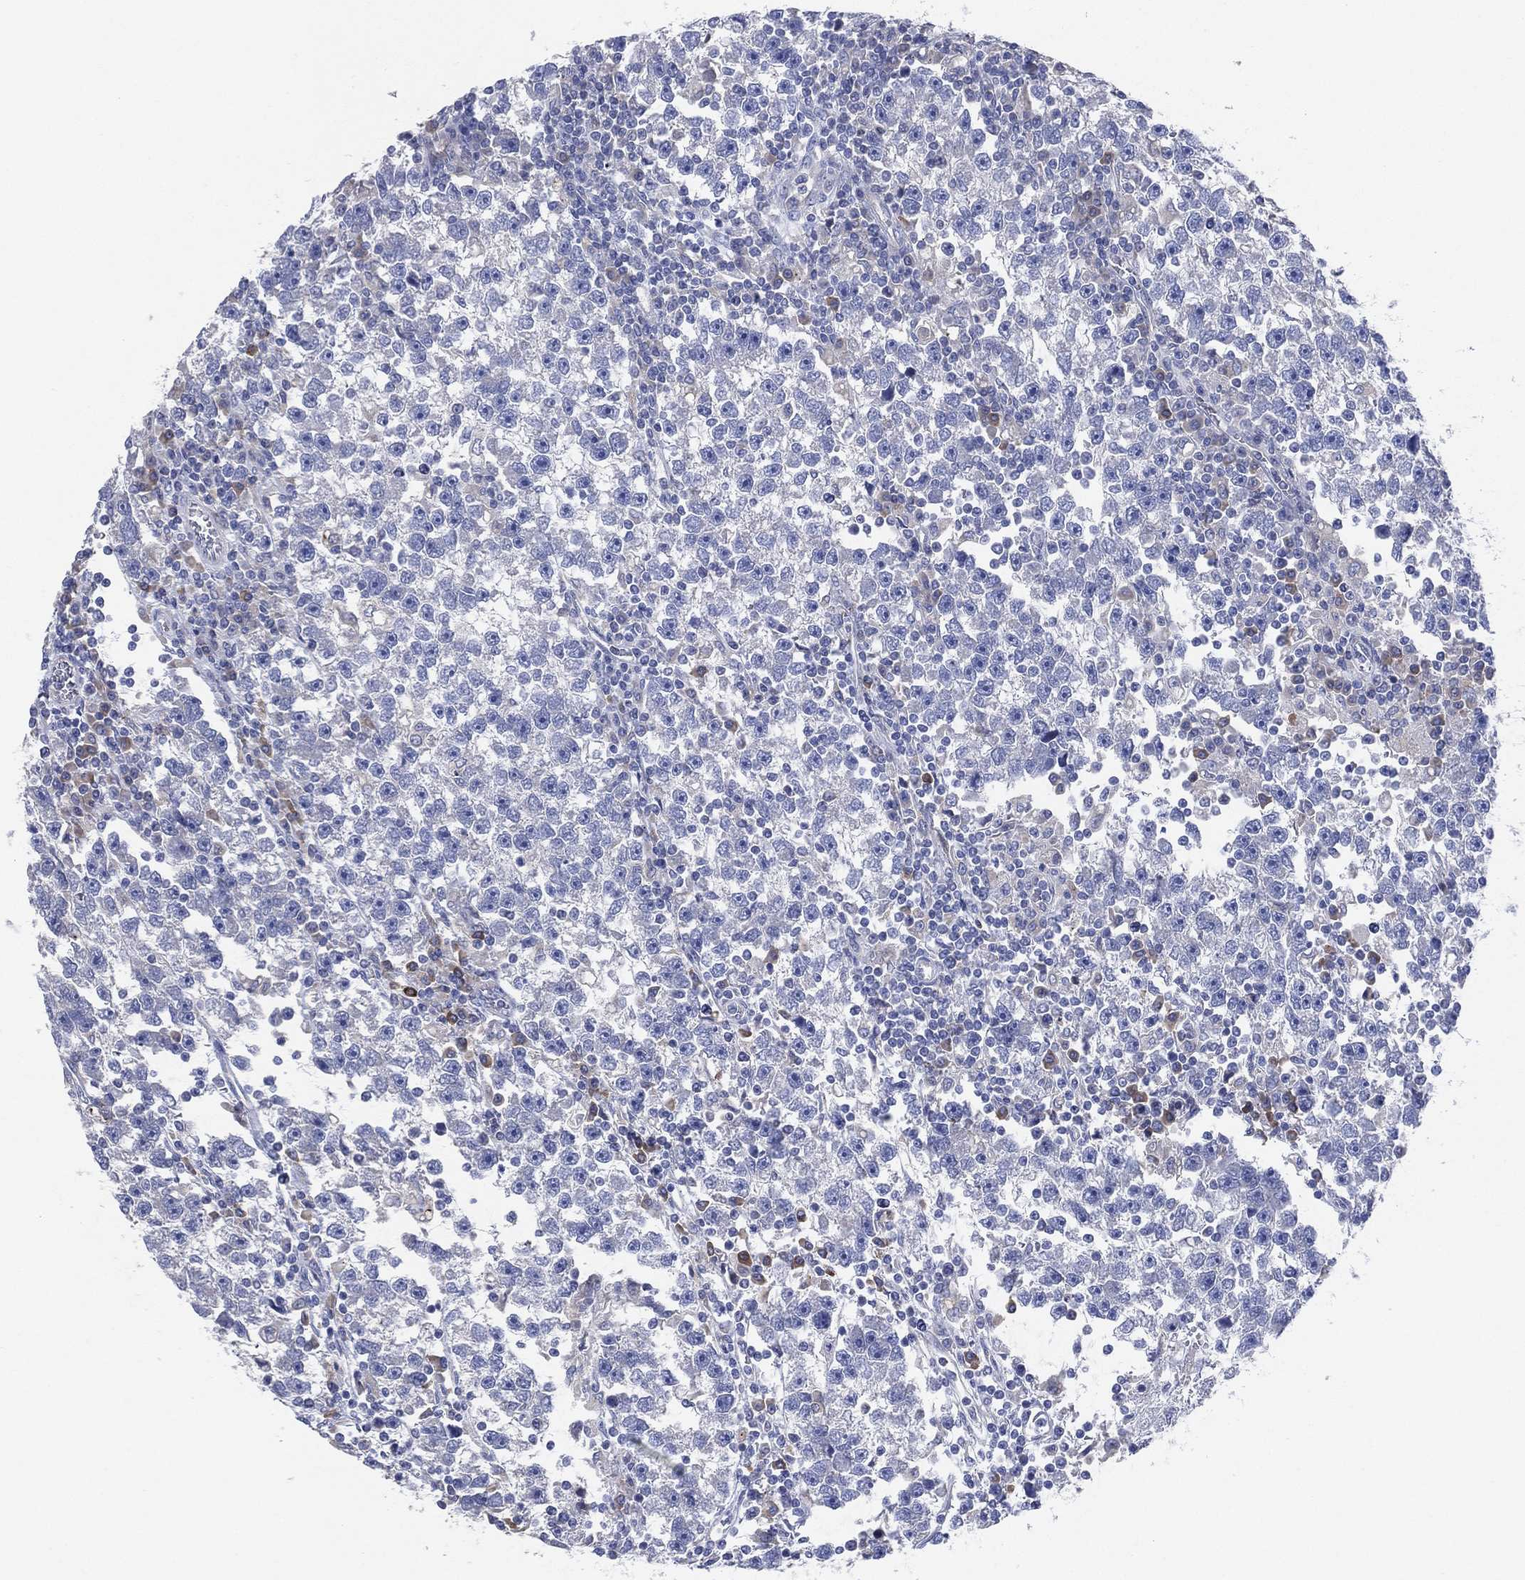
{"staining": {"intensity": "negative", "quantity": "none", "location": "none"}, "tissue": "testis cancer", "cell_type": "Tumor cells", "image_type": "cancer", "snomed": [{"axis": "morphology", "description": "Seminoma, NOS"}, {"axis": "topography", "description": "Testis"}], "caption": "This is a image of immunohistochemistry (IHC) staining of seminoma (testis), which shows no staining in tumor cells.", "gene": "GALNS", "patient": {"sex": "male", "age": 47}}